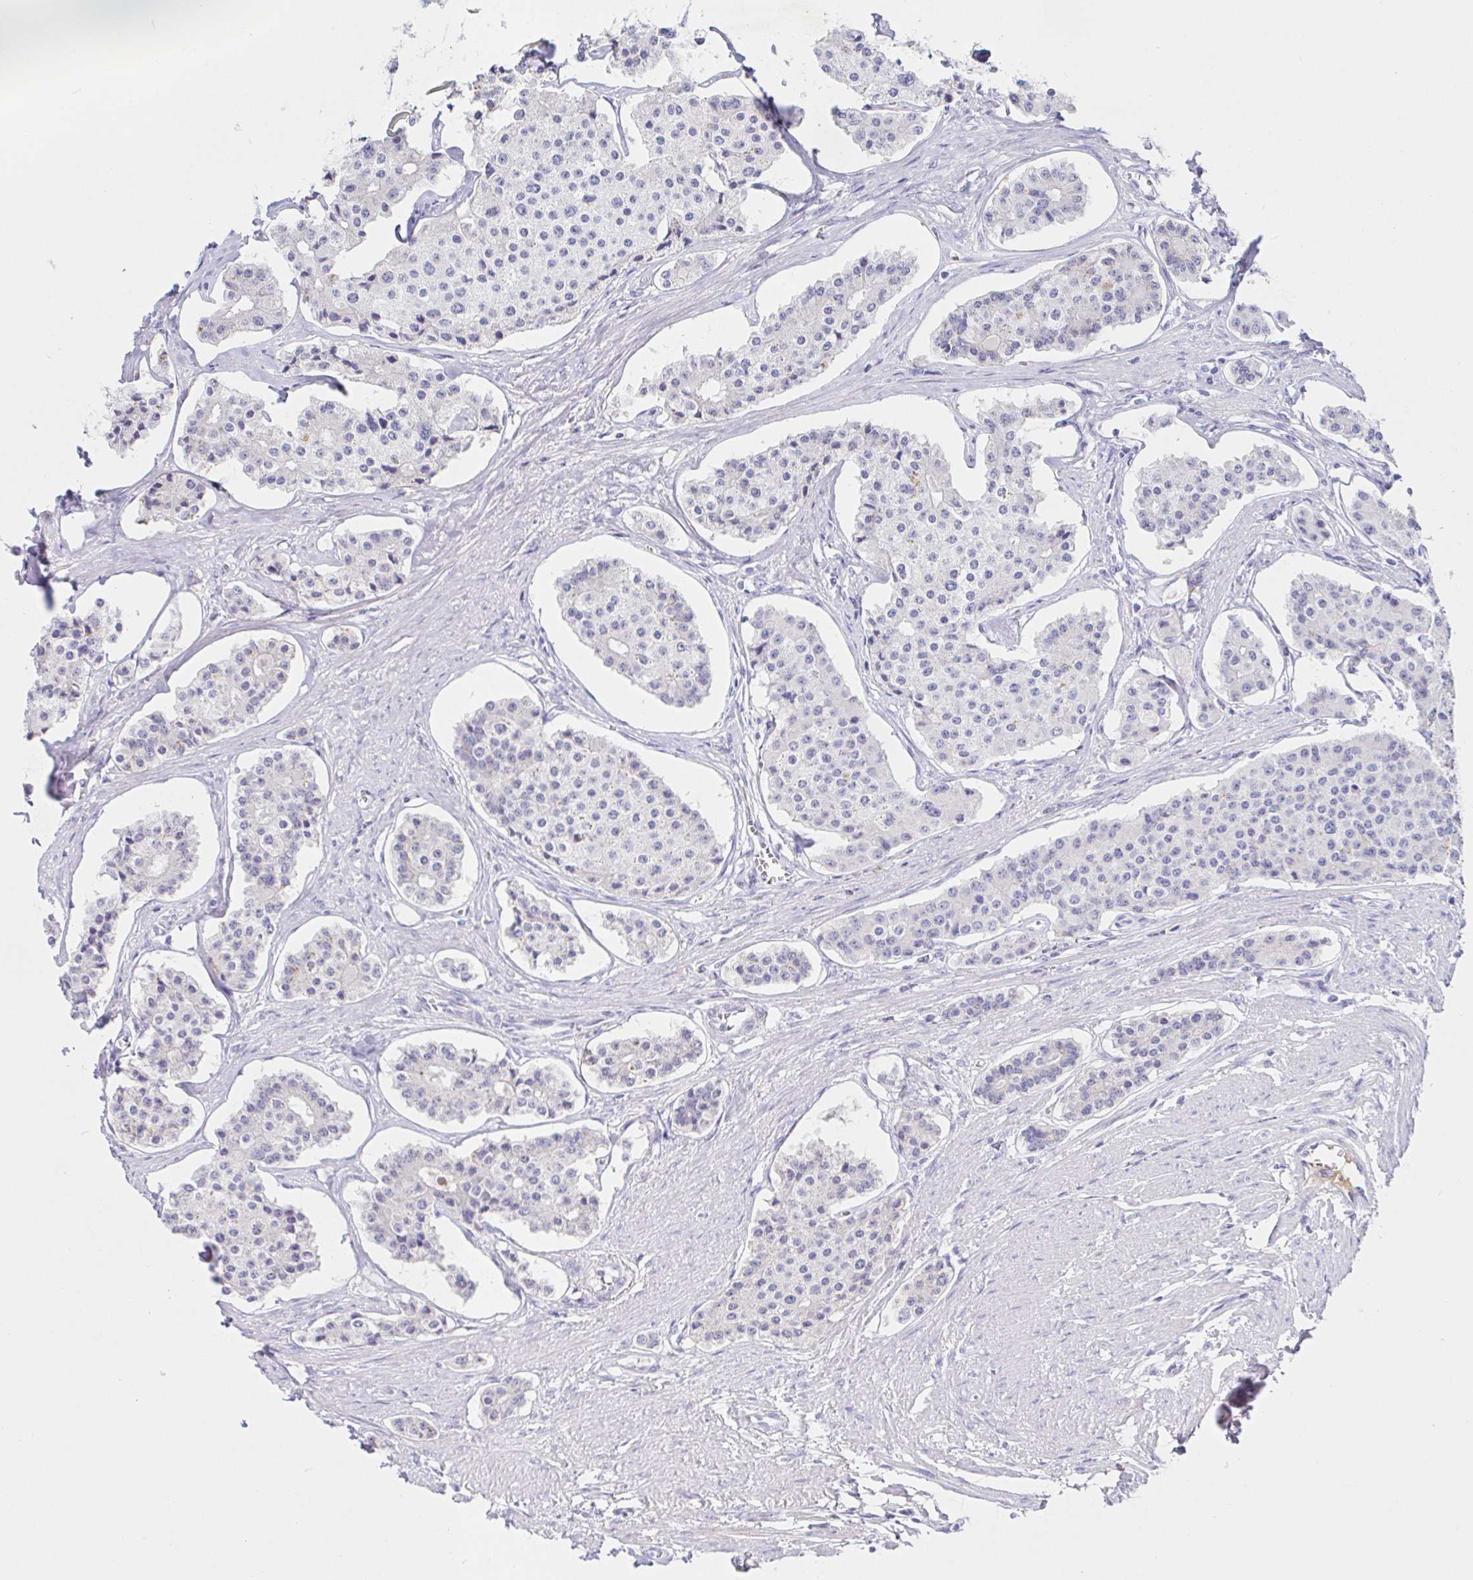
{"staining": {"intensity": "negative", "quantity": "none", "location": "none"}, "tissue": "carcinoid", "cell_type": "Tumor cells", "image_type": "cancer", "snomed": [{"axis": "morphology", "description": "Carcinoid, malignant, NOS"}, {"axis": "topography", "description": "Small intestine"}], "caption": "Immunohistochemistry of carcinoid exhibits no expression in tumor cells.", "gene": "SAA4", "patient": {"sex": "female", "age": 65}}